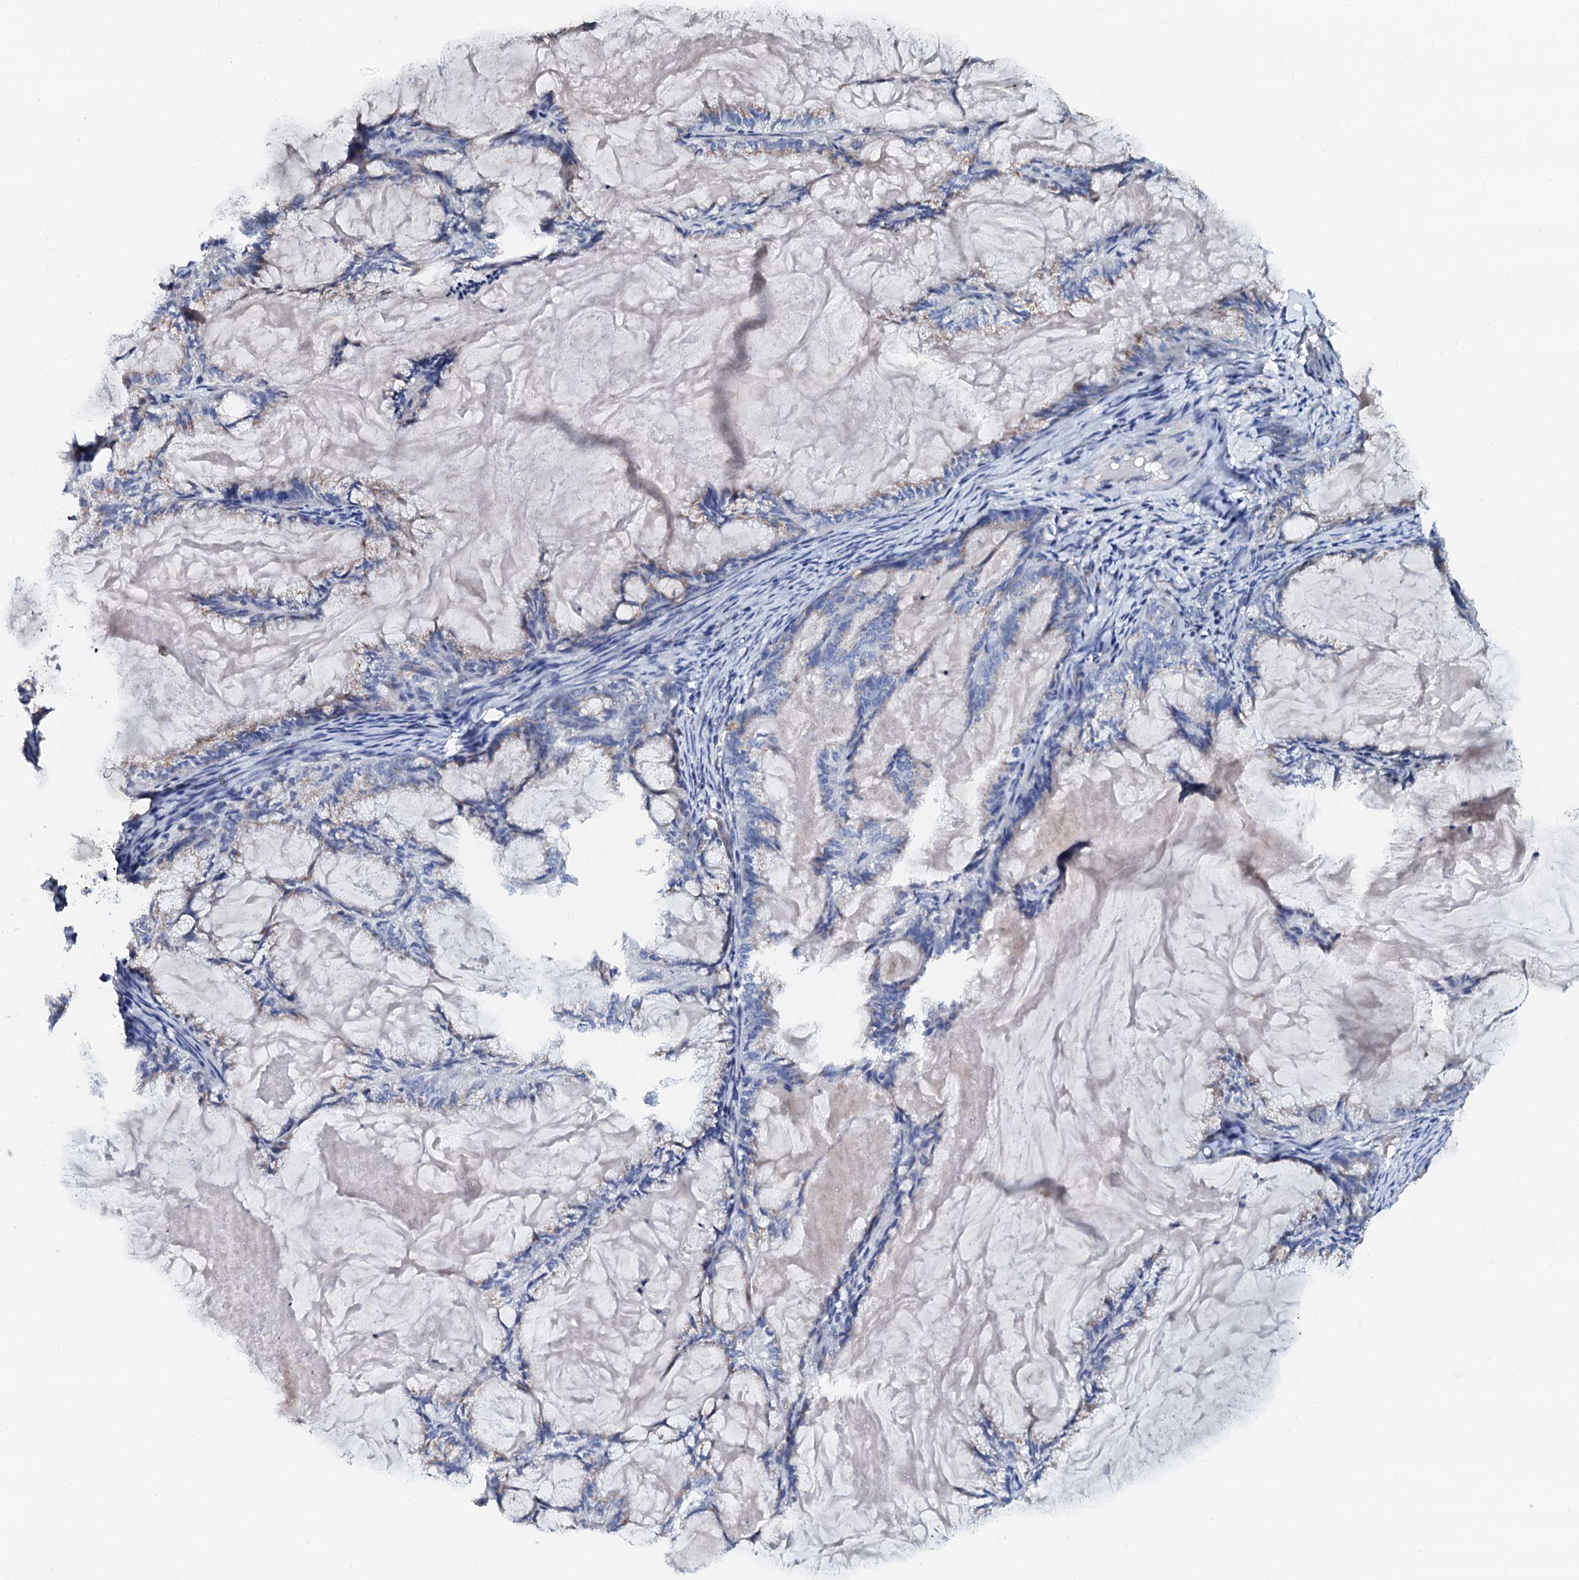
{"staining": {"intensity": "weak", "quantity": "25%-75%", "location": "cytoplasmic/membranous"}, "tissue": "endometrial cancer", "cell_type": "Tumor cells", "image_type": "cancer", "snomed": [{"axis": "morphology", "description": "Adenocarcinoma, NOS"}, {"axis": "topography", "description": "Endometrium"}], "caption": "DAB immunohistochemical staining of endometrial cancer (adenocarcinoma) reveals weak cytoplasmic/membranous protein expression in about 25%-75% of tumor cells.", "gene": "AKAP3", "patient": {"sex": "female", "age": 86}}